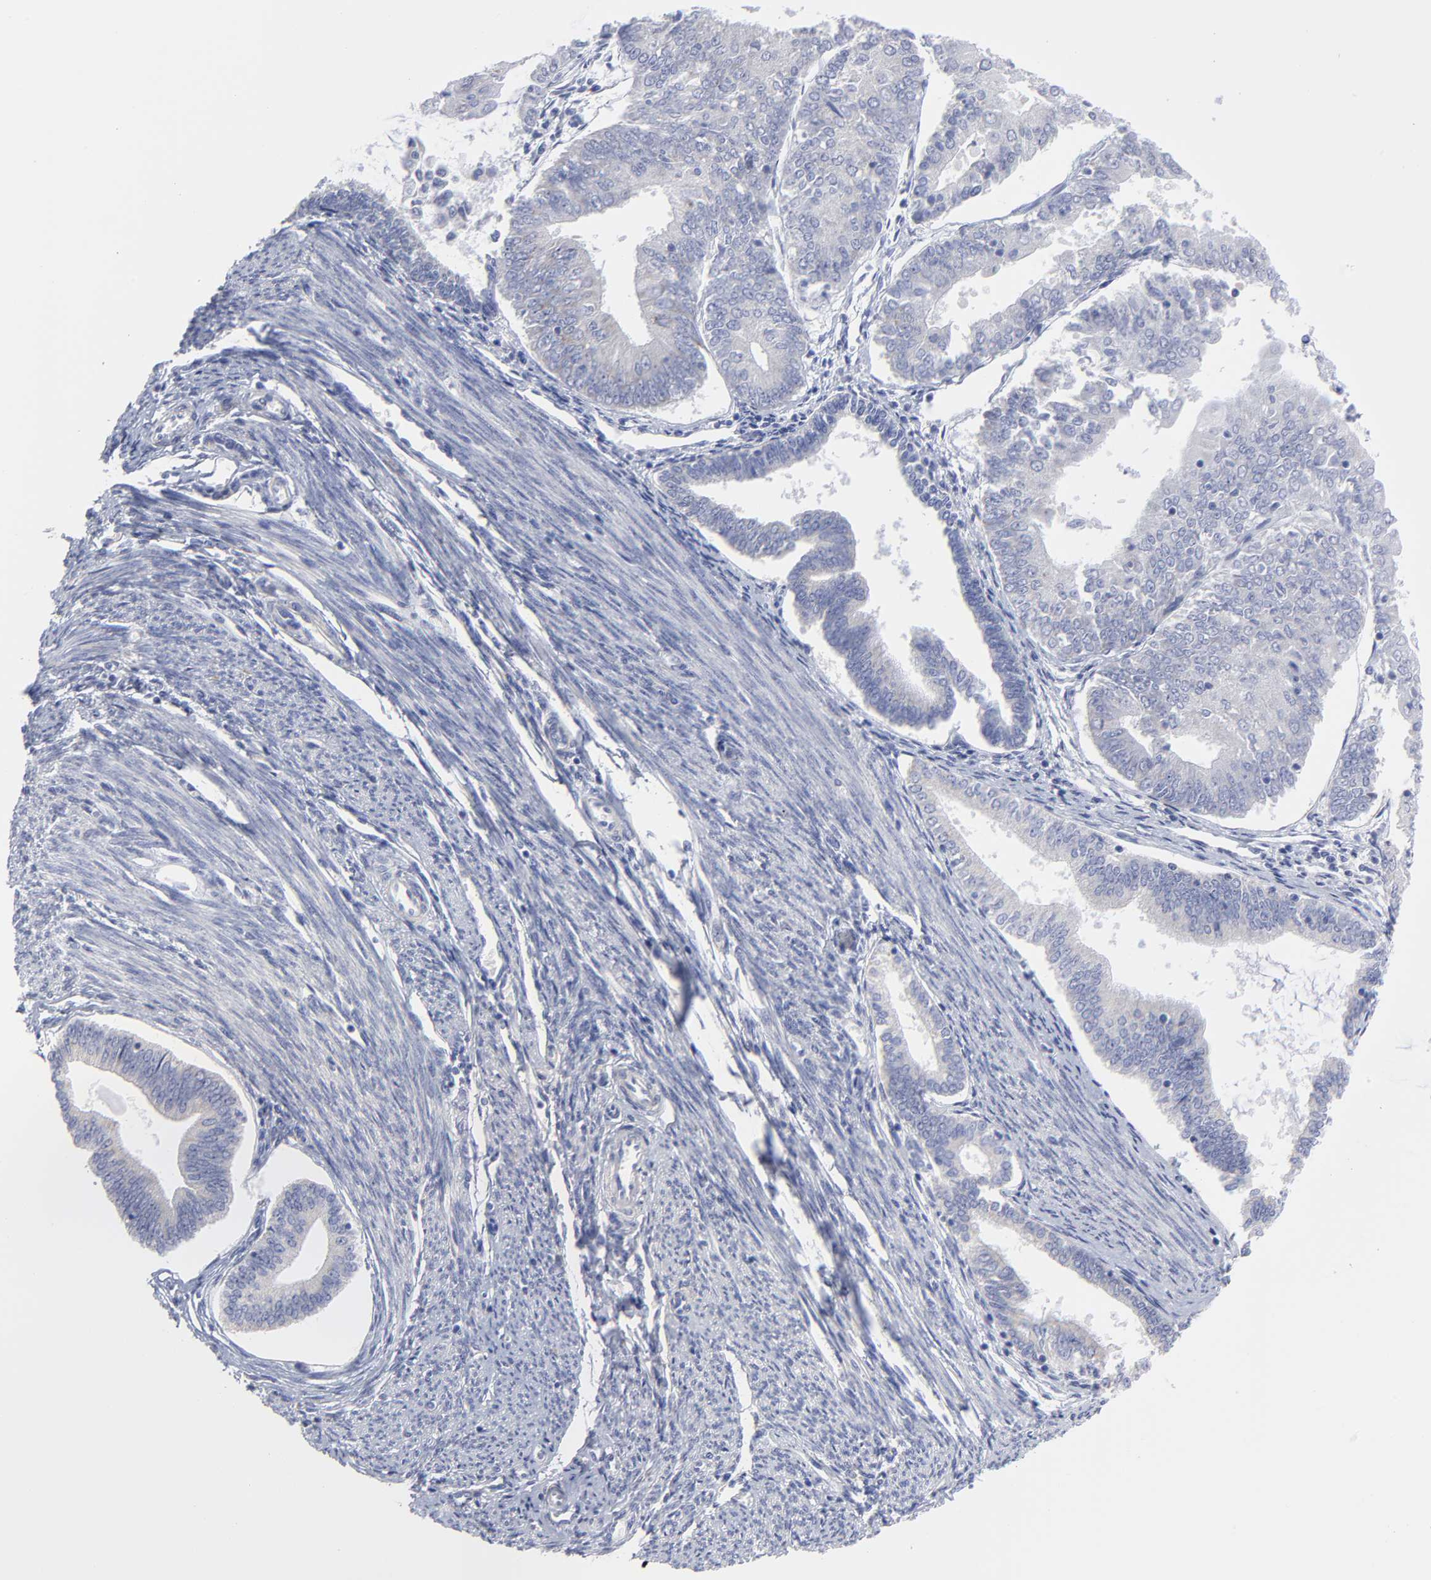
{"staining": {"intensity": "negative", "quantity": "none", "location": "none"}, "tissue": "endometrial cancer", "cell_type": "Tumor cells", "image_type": "cancer", "snomed": [{"axis": "morphology", "description": "Adenocarcinoma, NOS"}, {"axis": "topography", "description": "Endometrium"}], "caption": "Image shows no significant protein expression in tumor cells of adenocarcinoma (endometrial).", "gene": "DUSP9", "patient": {"sex": "female", "age": 79}}